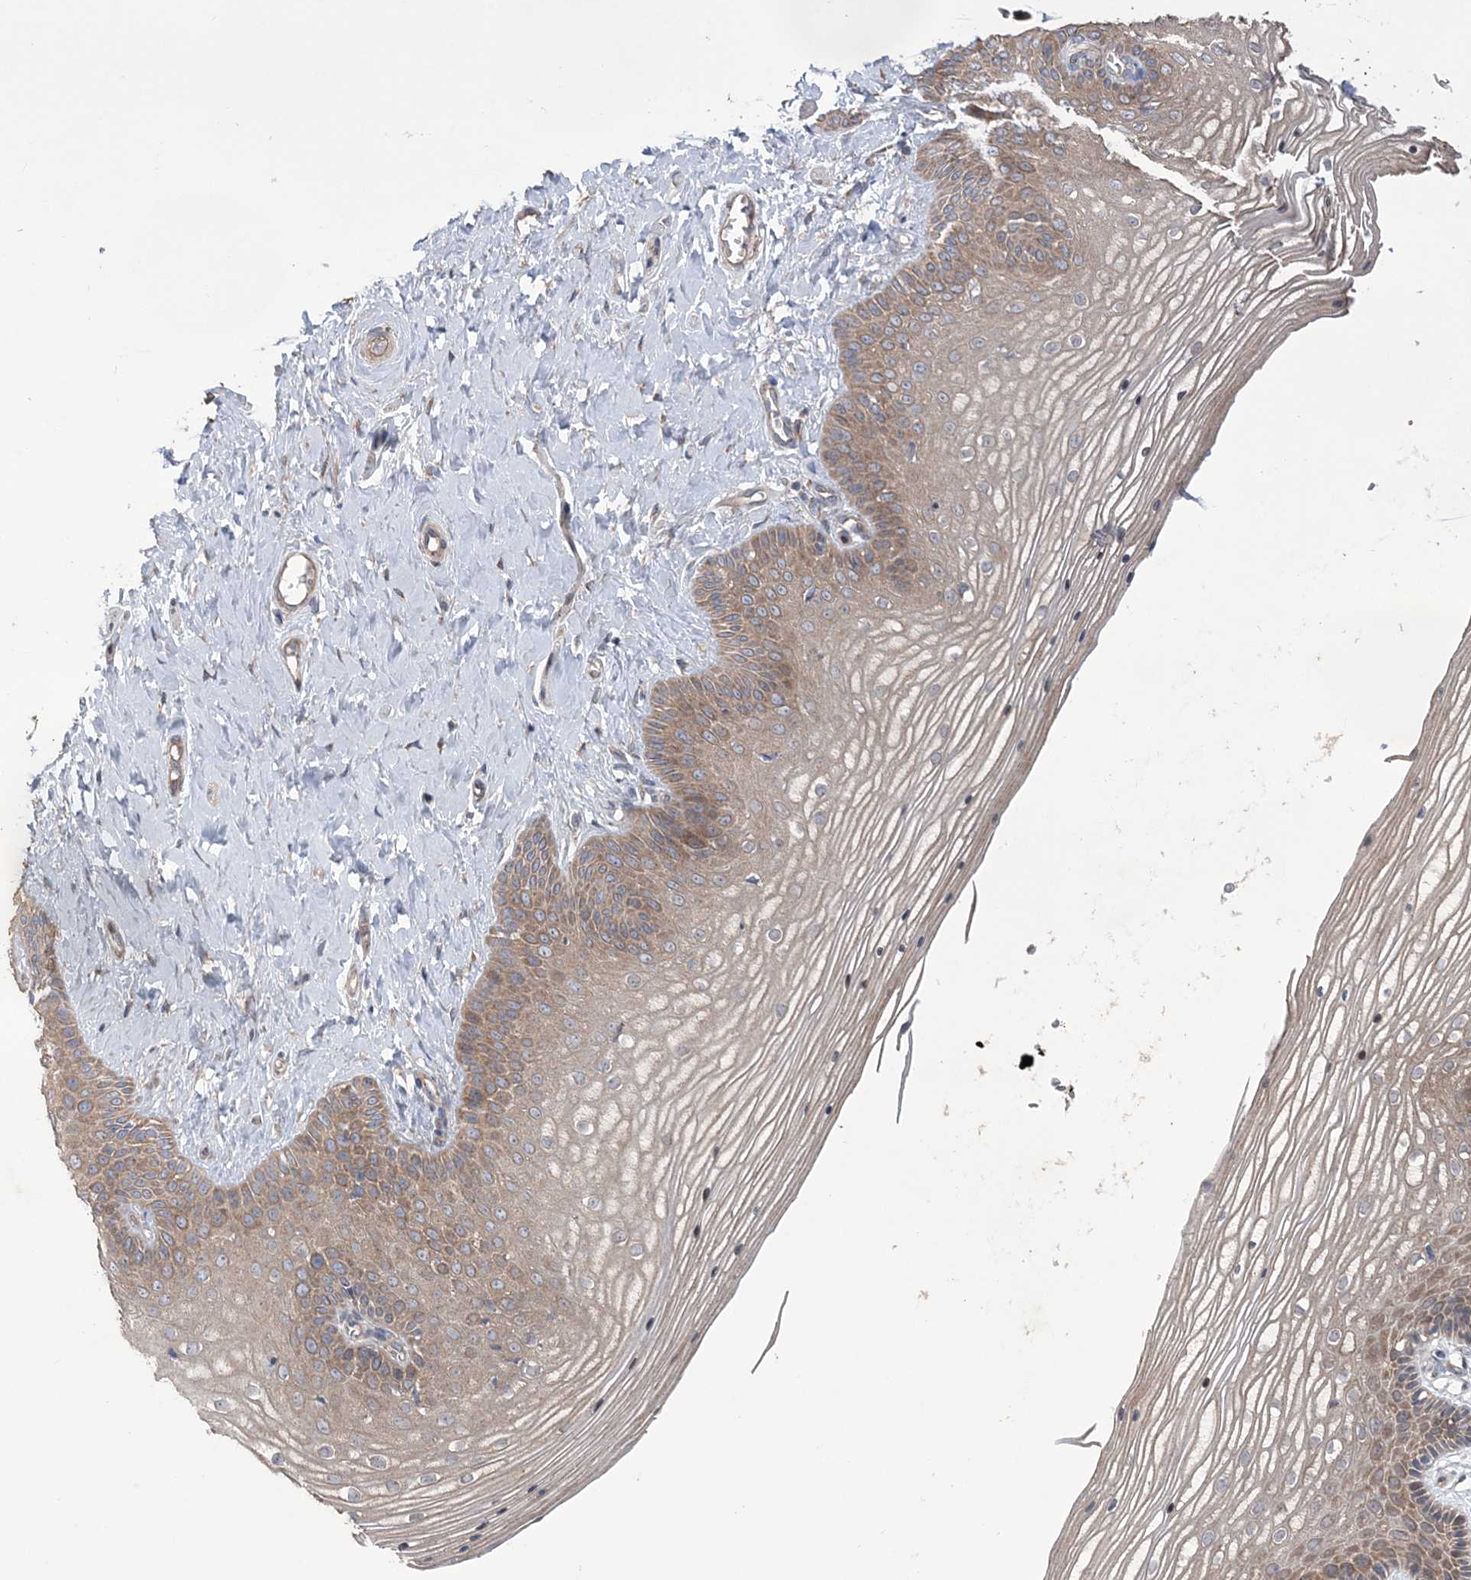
{"staining": {"intensity": "moderate", "quantity": ">75%", "location": "cytoplasmic/membranous"}, "tissue": "vagina", "cell_type": "Squamous epithelial cells", "image_type": "normal", "snomed": [{"axis": "morphology", "description": "Normal tissue, NOS"}, {"axis": "topography", "description": "Vagina"}, {"axis": "topography", "description": "Cervix"}], "caption": "Brown immunohistochemical staining in unremarkable vagina demonstrates moderate cytoplasmic/membranous positivity in approximately >75% of squamous epithelial cells.", "gene": "MTRF1L", "patient": {"sex": "female", "age": 40}}